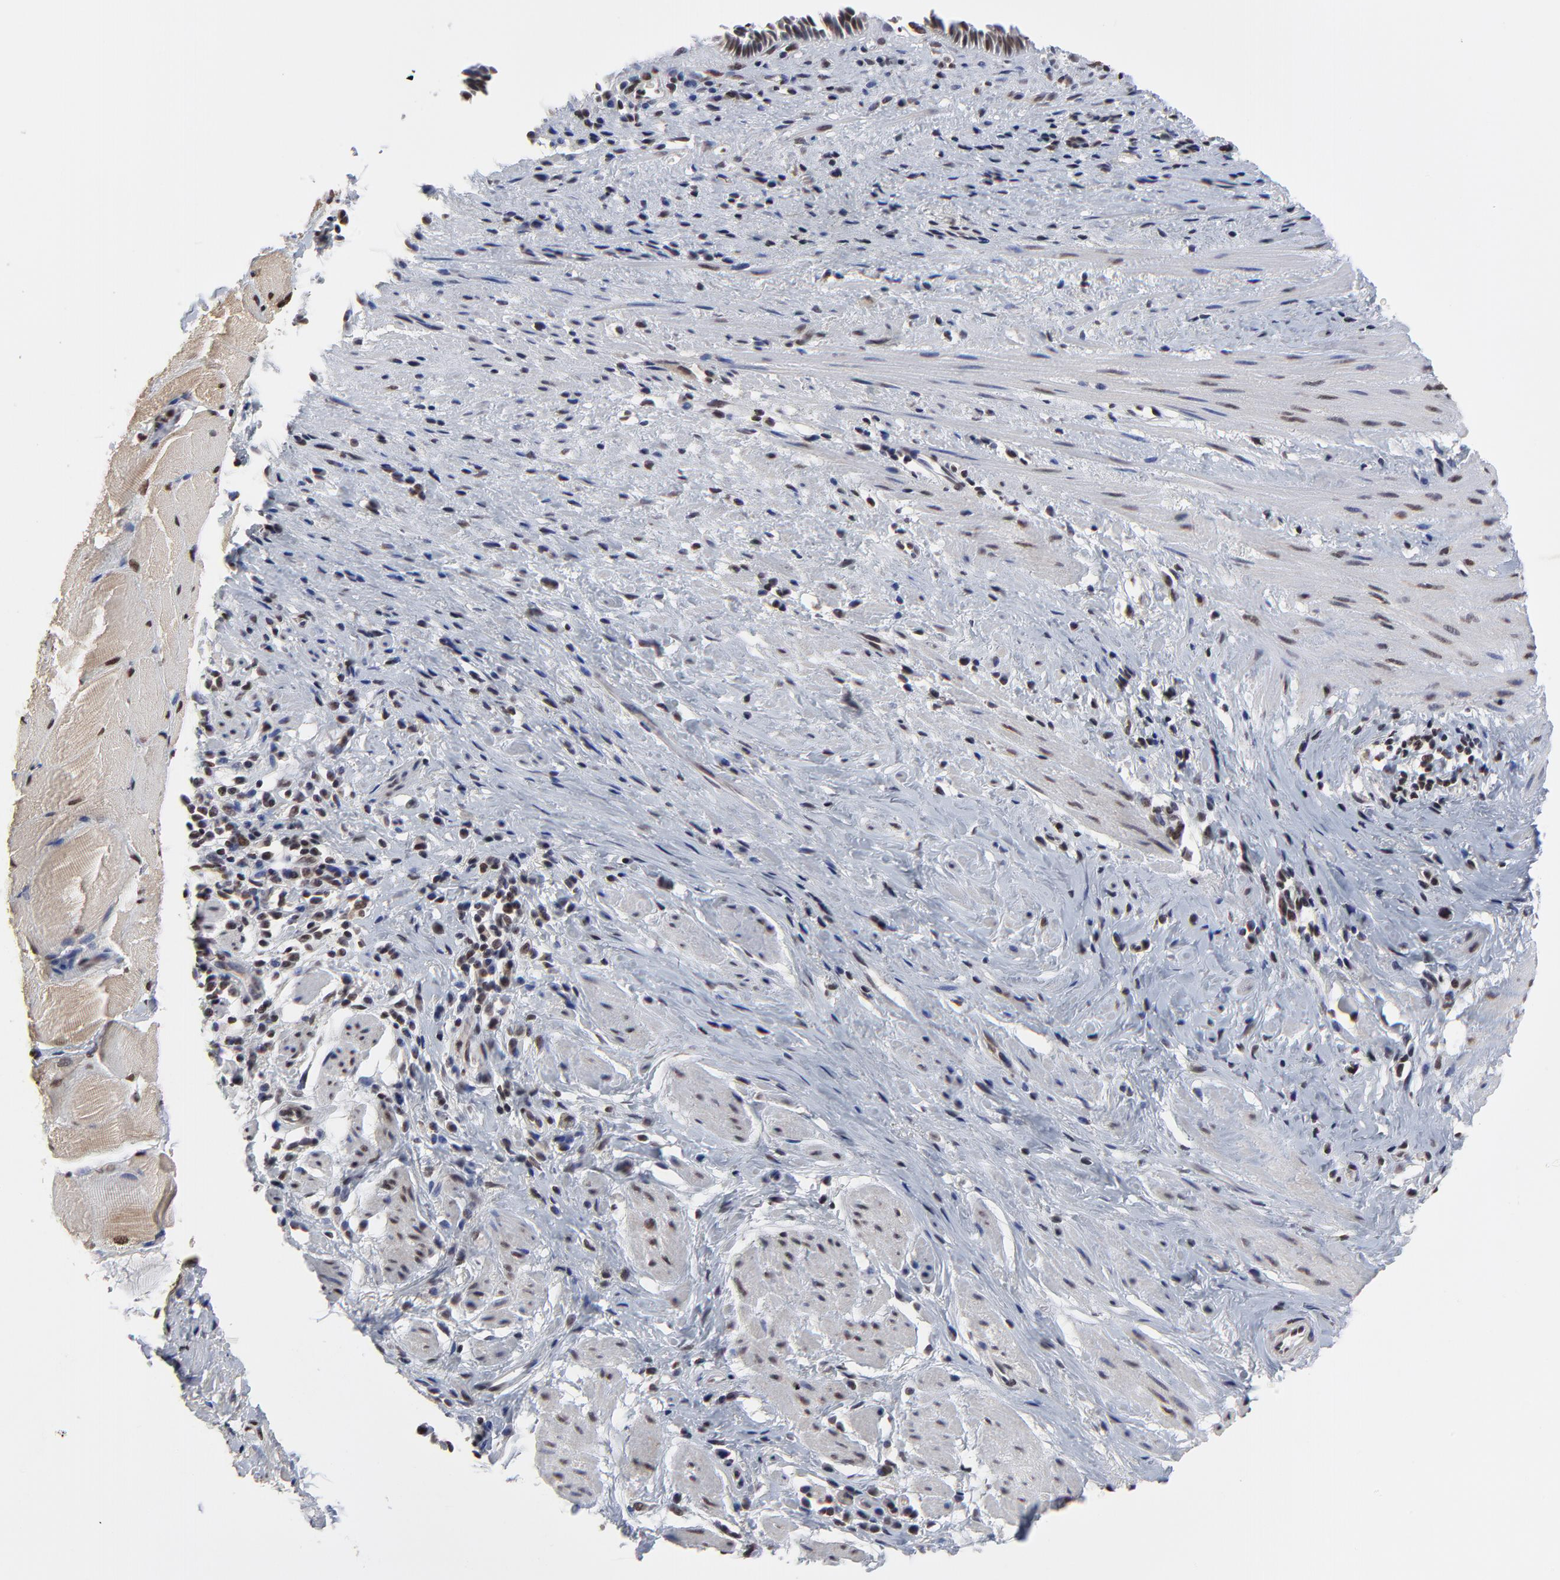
{"staining": {"intensity": "moderate", "quantity": ">75%", "location": "nuclear"}, "tissue": "esophagus", "cell_type": "Squamous epithelial cells", "image_type": "normal", "snomed": [{"axis": "morphology", "description": "Normal tissue, NOS"}, {"axis": "topography", "description": "Esophagus"}], "caption": "IHC image of unremarkable esophagus: esophagus stained using immunohistochemistry exhibits medium levels of moderate protein expression localized specifically in the nuclear of squamous epithelial cells, appearing as a nuclear brown color.", "gene": "ZNF777", "patient": {"sex": "female", "age": 61}}